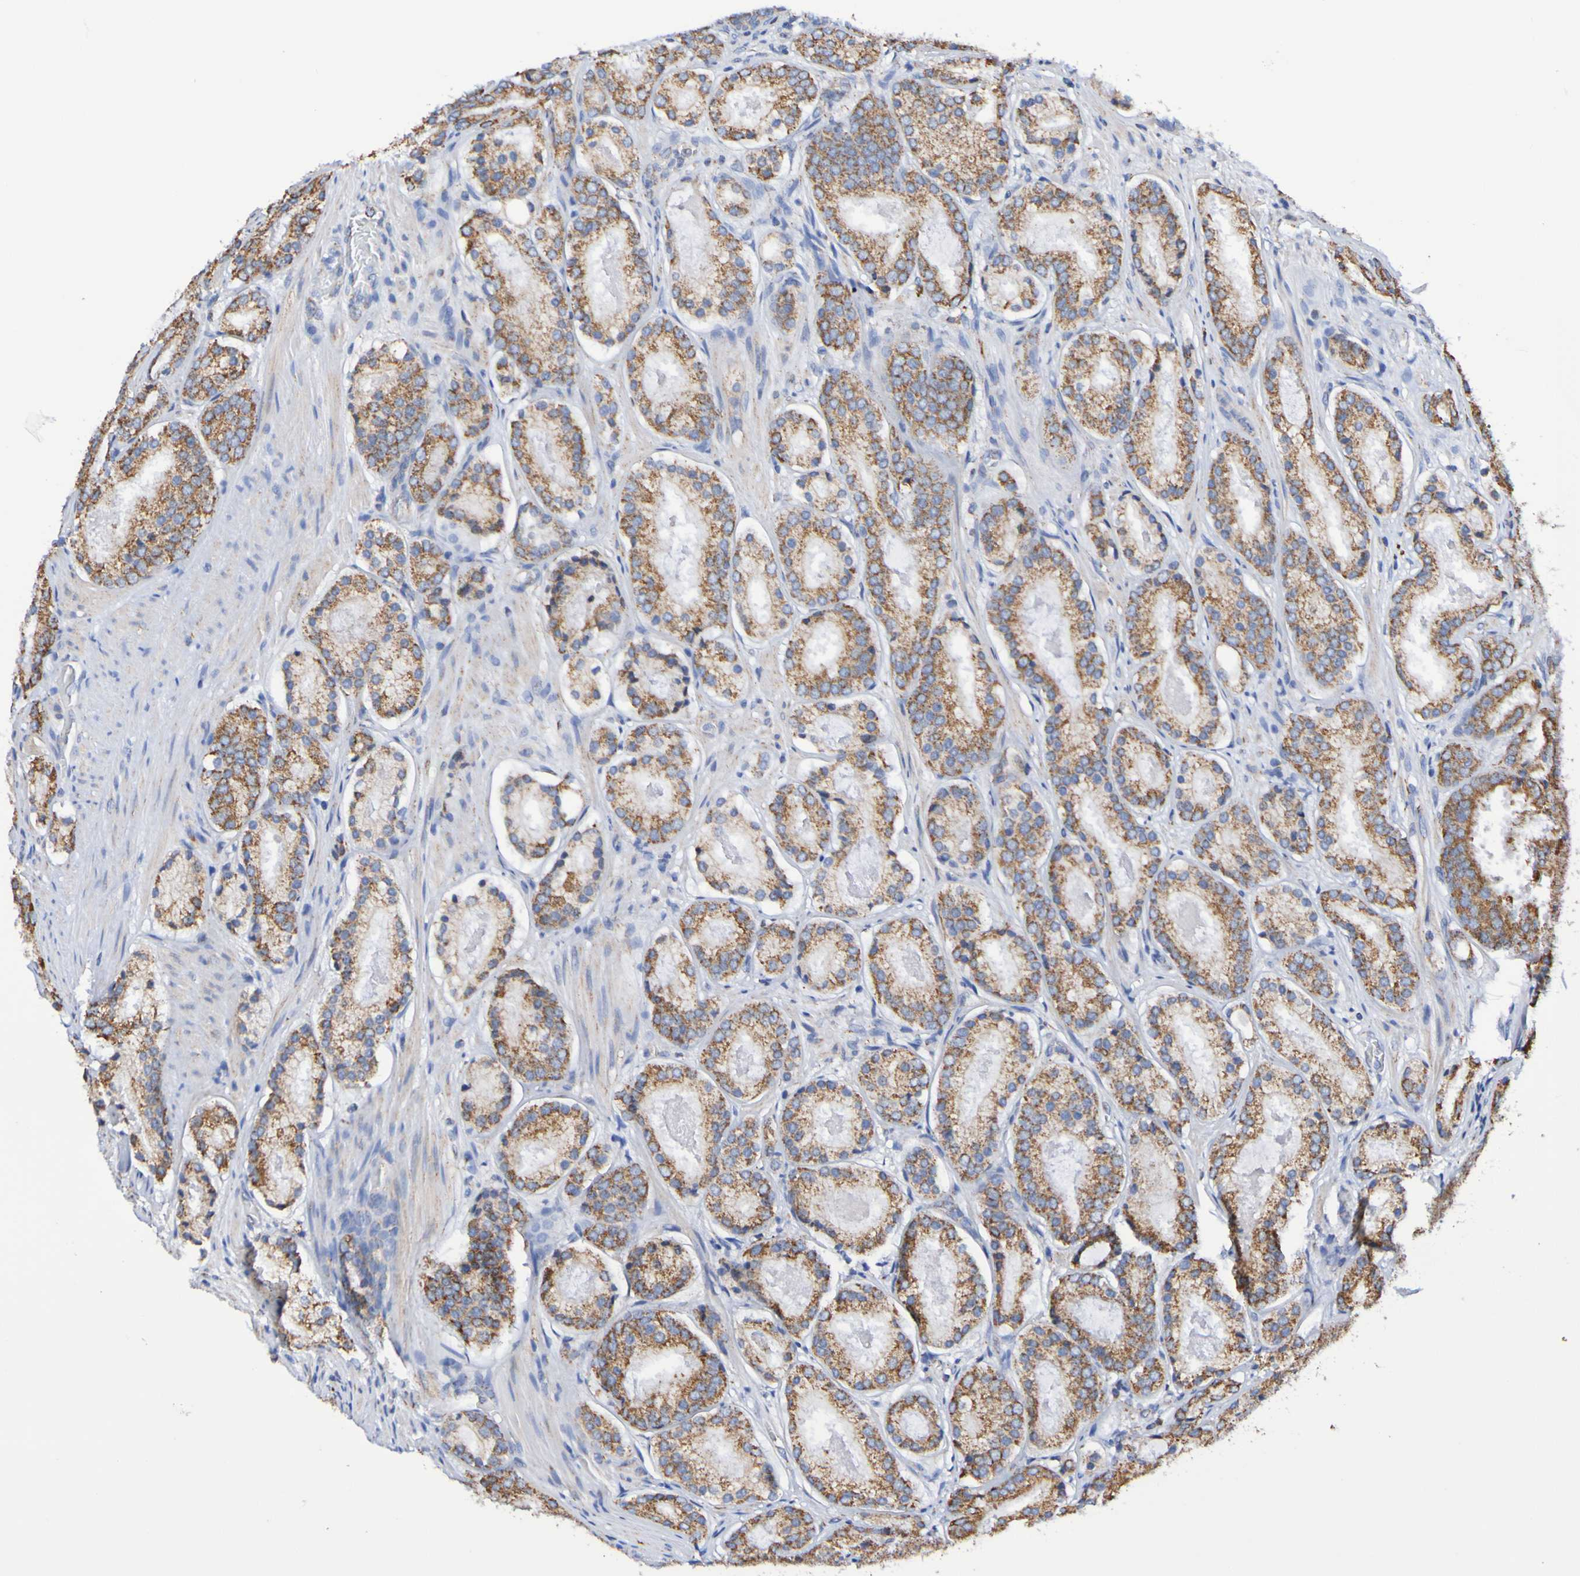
{"staining": {"intensity": "strong", "quantity": ">75%", "location": "cytoplasmic/membranous"}, "tissue": "prostate cancer", "cell_type": "Tumor cells", "image_type": "cancer", "snomed": [{"axis": "morphology", "description": "Adenocarcinoma, Low grade"}, {"axis": "topography", "description": "Prostate"}], "caption": "Prostate cancer (low-grade adenocarcinoma) stained for a protein demonstrates strong cytoplasmic/membranous positivity in tumor cells.", "gene": "IL18R1", "patient": {"sex": "male", "age": 69}}